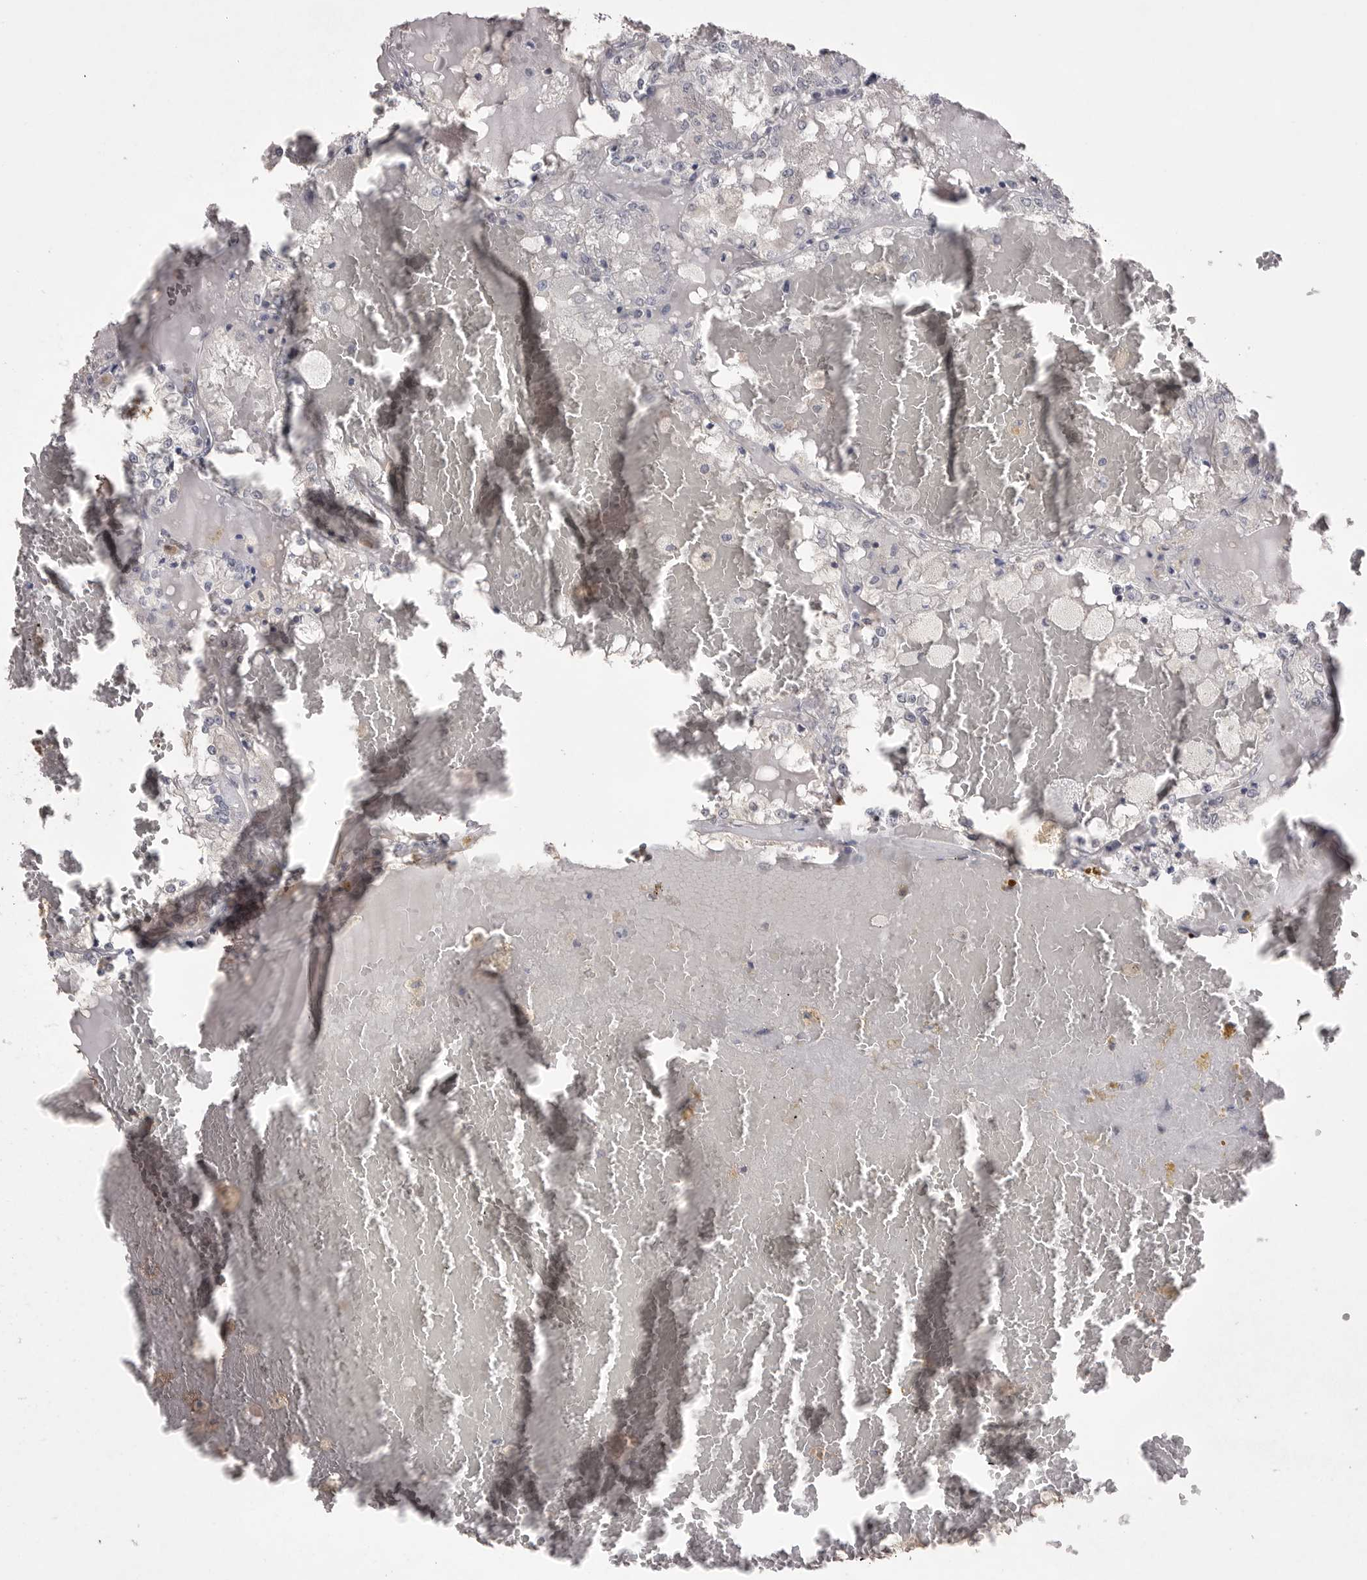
{"staining": {"intensity": "negative", "quantity": "none", "location": "none"}, "tissue": "renal cancer", "cell_type": "Tumor cells", "image_type": "cancer", "snomed": [{"axis": "morphology", "description": "Adenocarcinoma, NOS"}, {"axis": "topography", "description": "Kidney"}], "caption": "High power microscopy photomicrograph of an immunohistochemistry histopathology image of renal adenocarcinoma, revealing no significant staining in tumor cells.", "gene": "MMP7", "patient": {"sex": "female", "age": 56}}